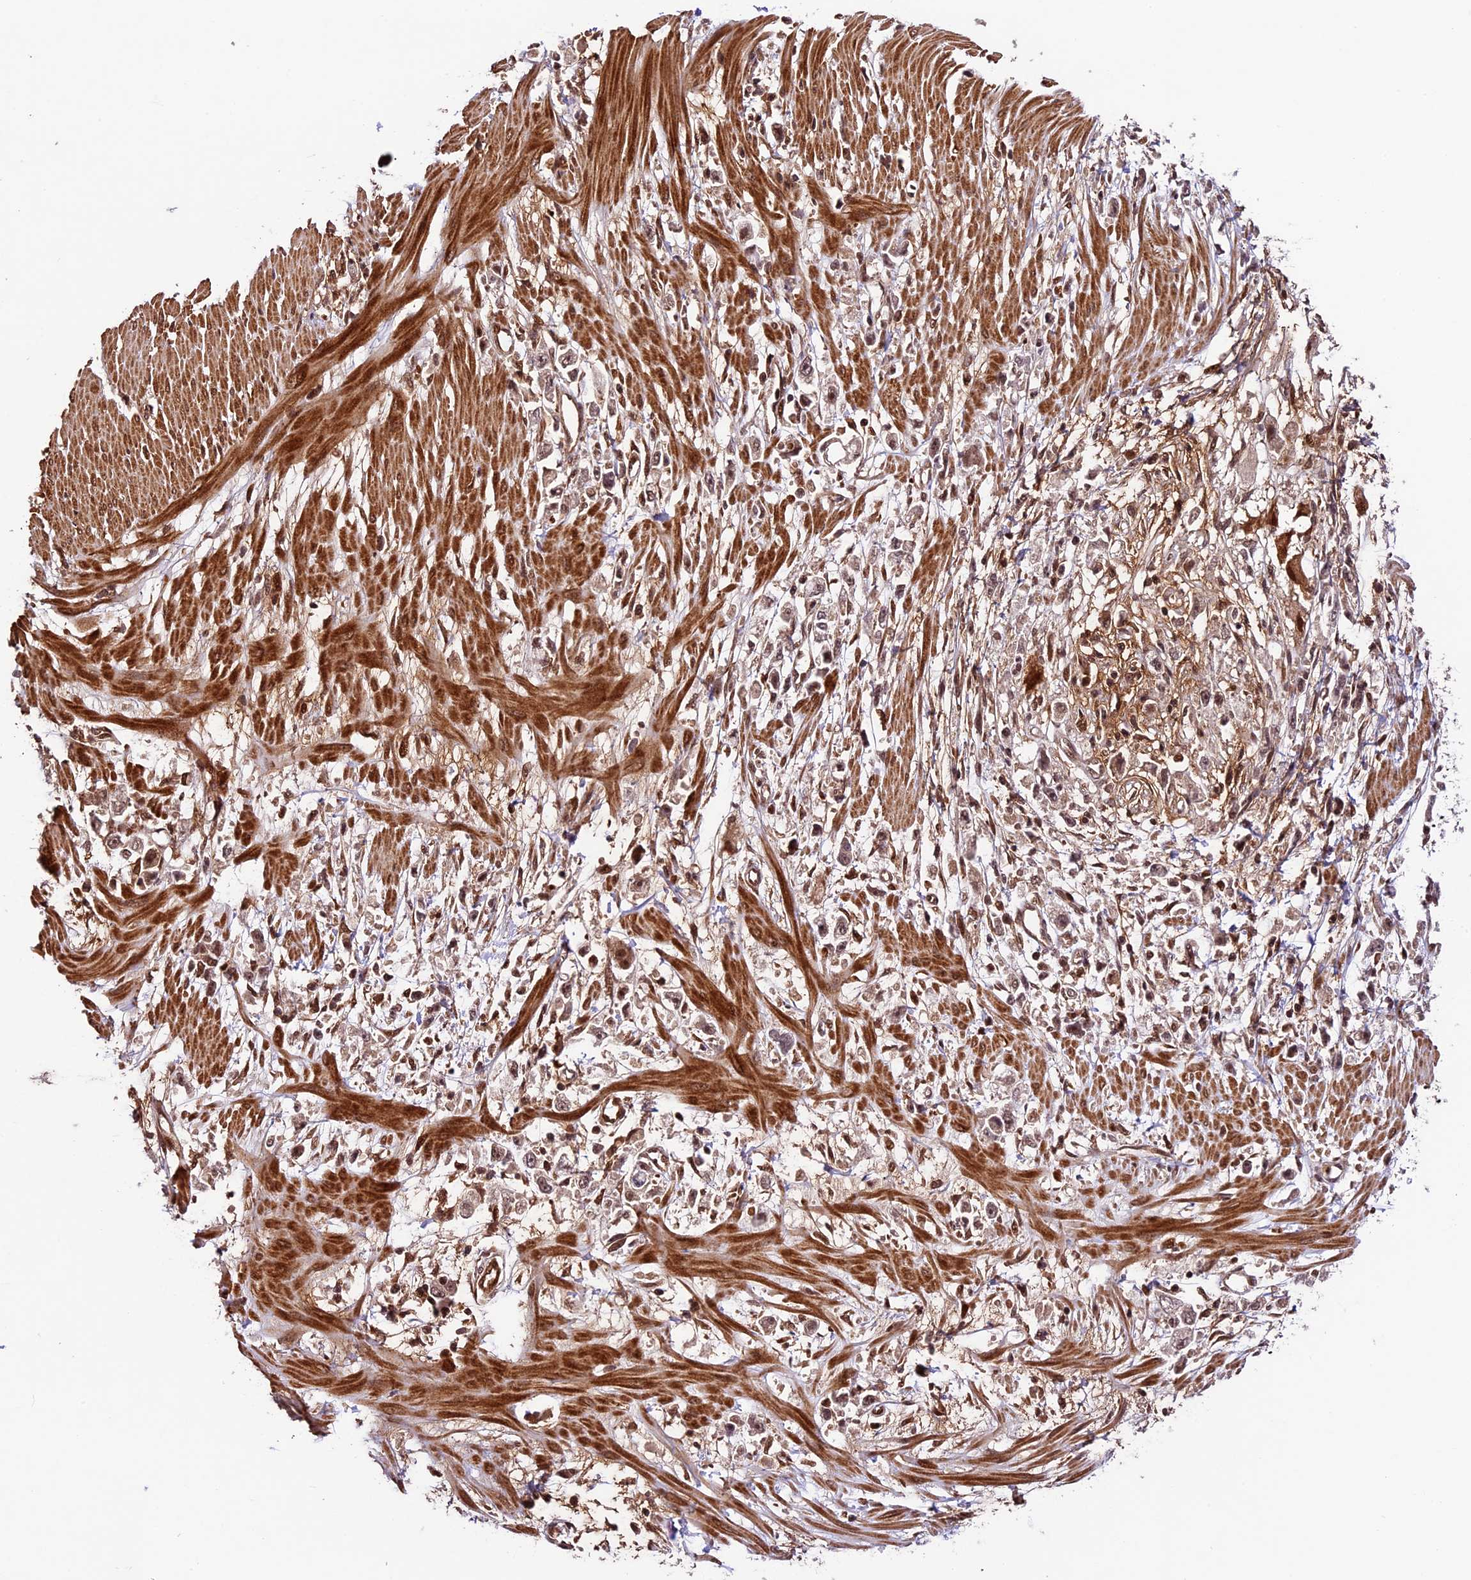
{"staining": {"intensity": "moderate", "quantity": ">75%", "location": "cytoplasmic/membranous,nuclear"}, "tissue": "stomach cancer", "cell_type": "Tumor cells", "image_type": "cancer", "snomed": [{"axis": "morphology", "description": "Adenocarcinoma, NOS"}, {"axis": "topography", "description": "Stomach"}], "caption": "Human adenocarcinoma (stomach) stained for a protein (brown) demonstrates moderate cytoplasmic/membranous and nuclear positive positivity in about >75% of tumor cells.", "gene": "DHX38", "patient": {"sex": "female", "age": 59}}